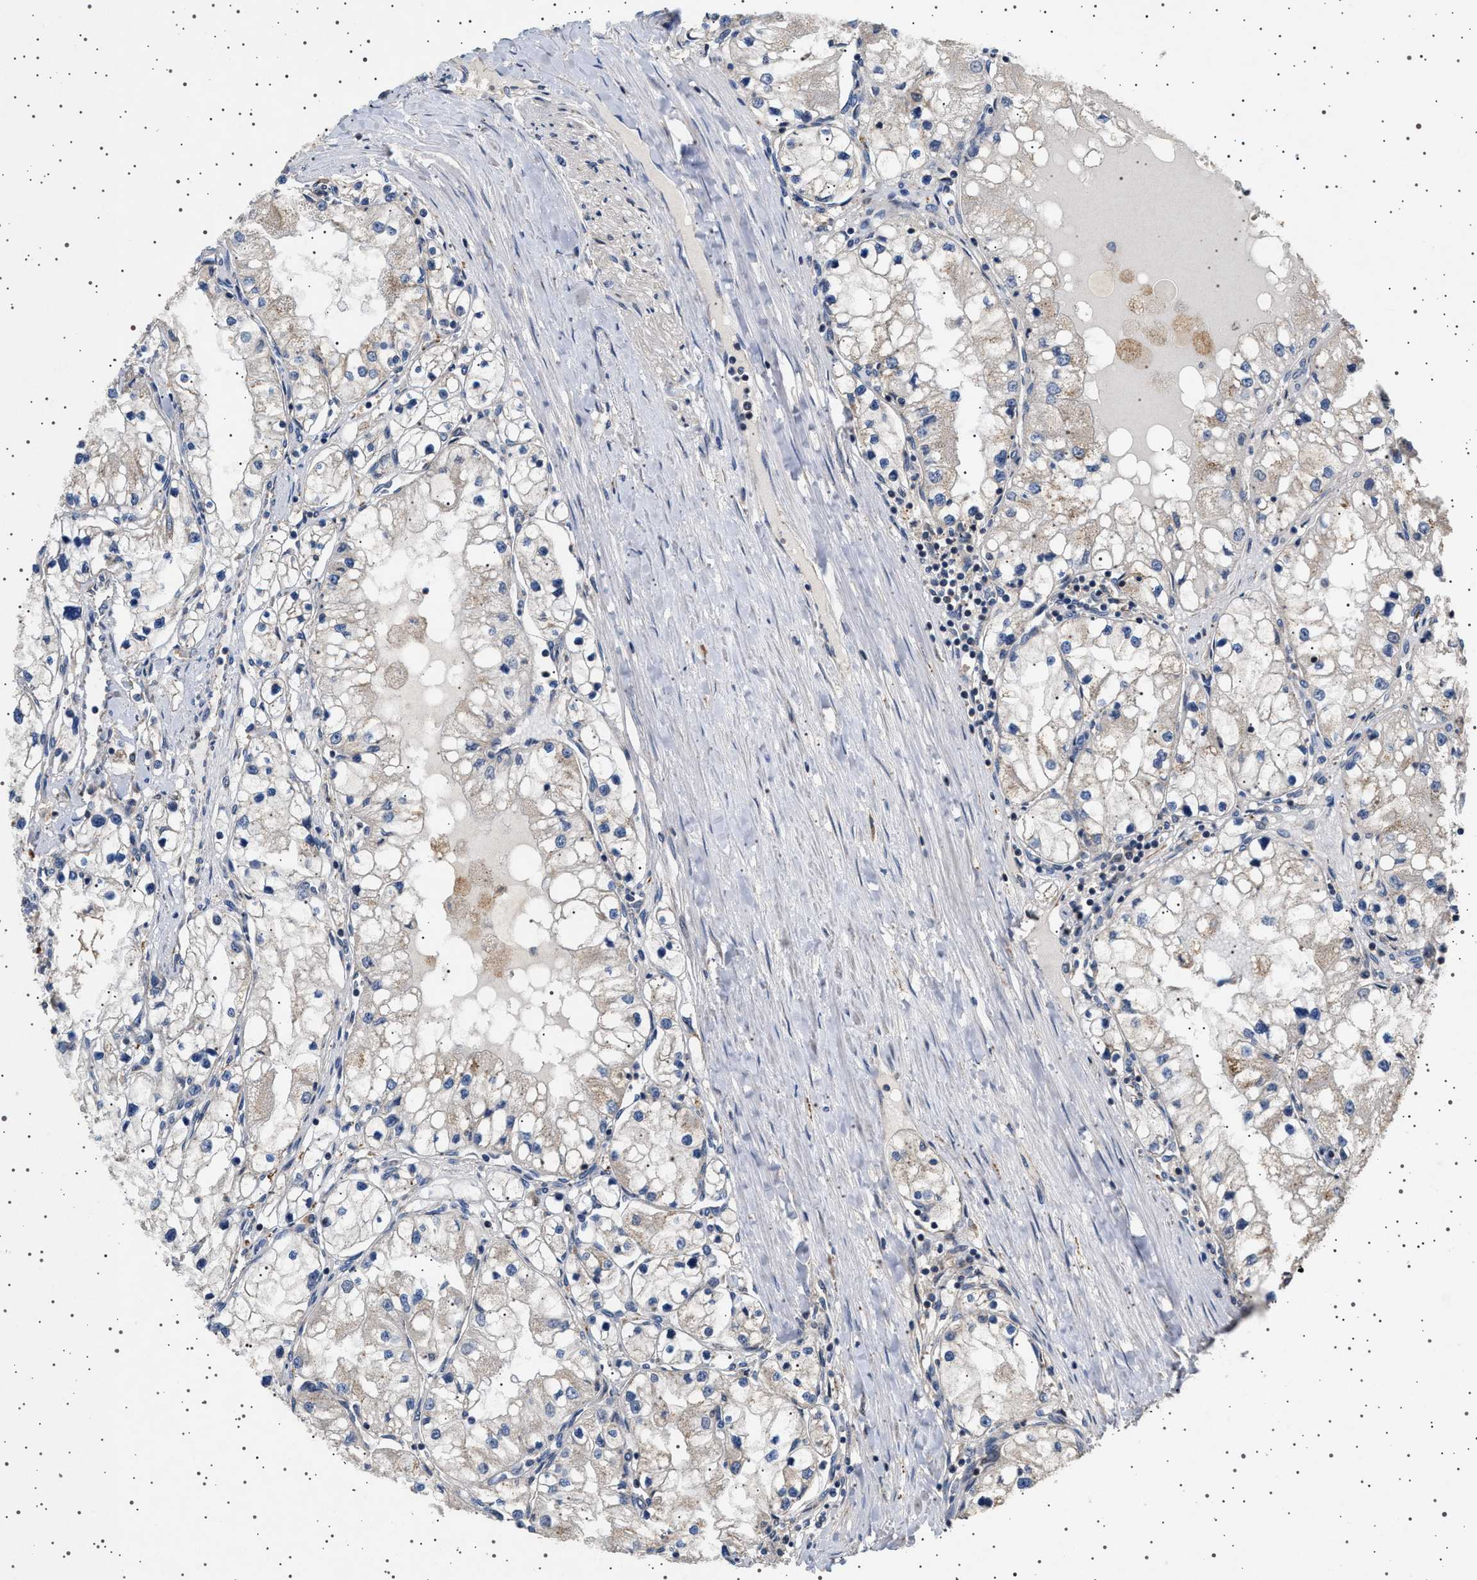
{"staining": {"intensity": "weak", "quantity": "<25%", "location": "cytoplasmic/membranous"}, "tissue": "renal cancer", "cell_type": "Tumor cells", "image_type": "cancer", "snomed": [{"axis": "morphology", "description": "Adenocarcinoma, NOS"}, {"axis": "topography", "description": "Kidney"}], "caption": "High magnification brightfield microscopy of renal adenocarcinoma stained with DAB (brown) and counterstained with hematoxylin (blue): tumor cells show no significant expression.", "gene": "TRUB2", "patient": {"sex": "male", "age": 68}}